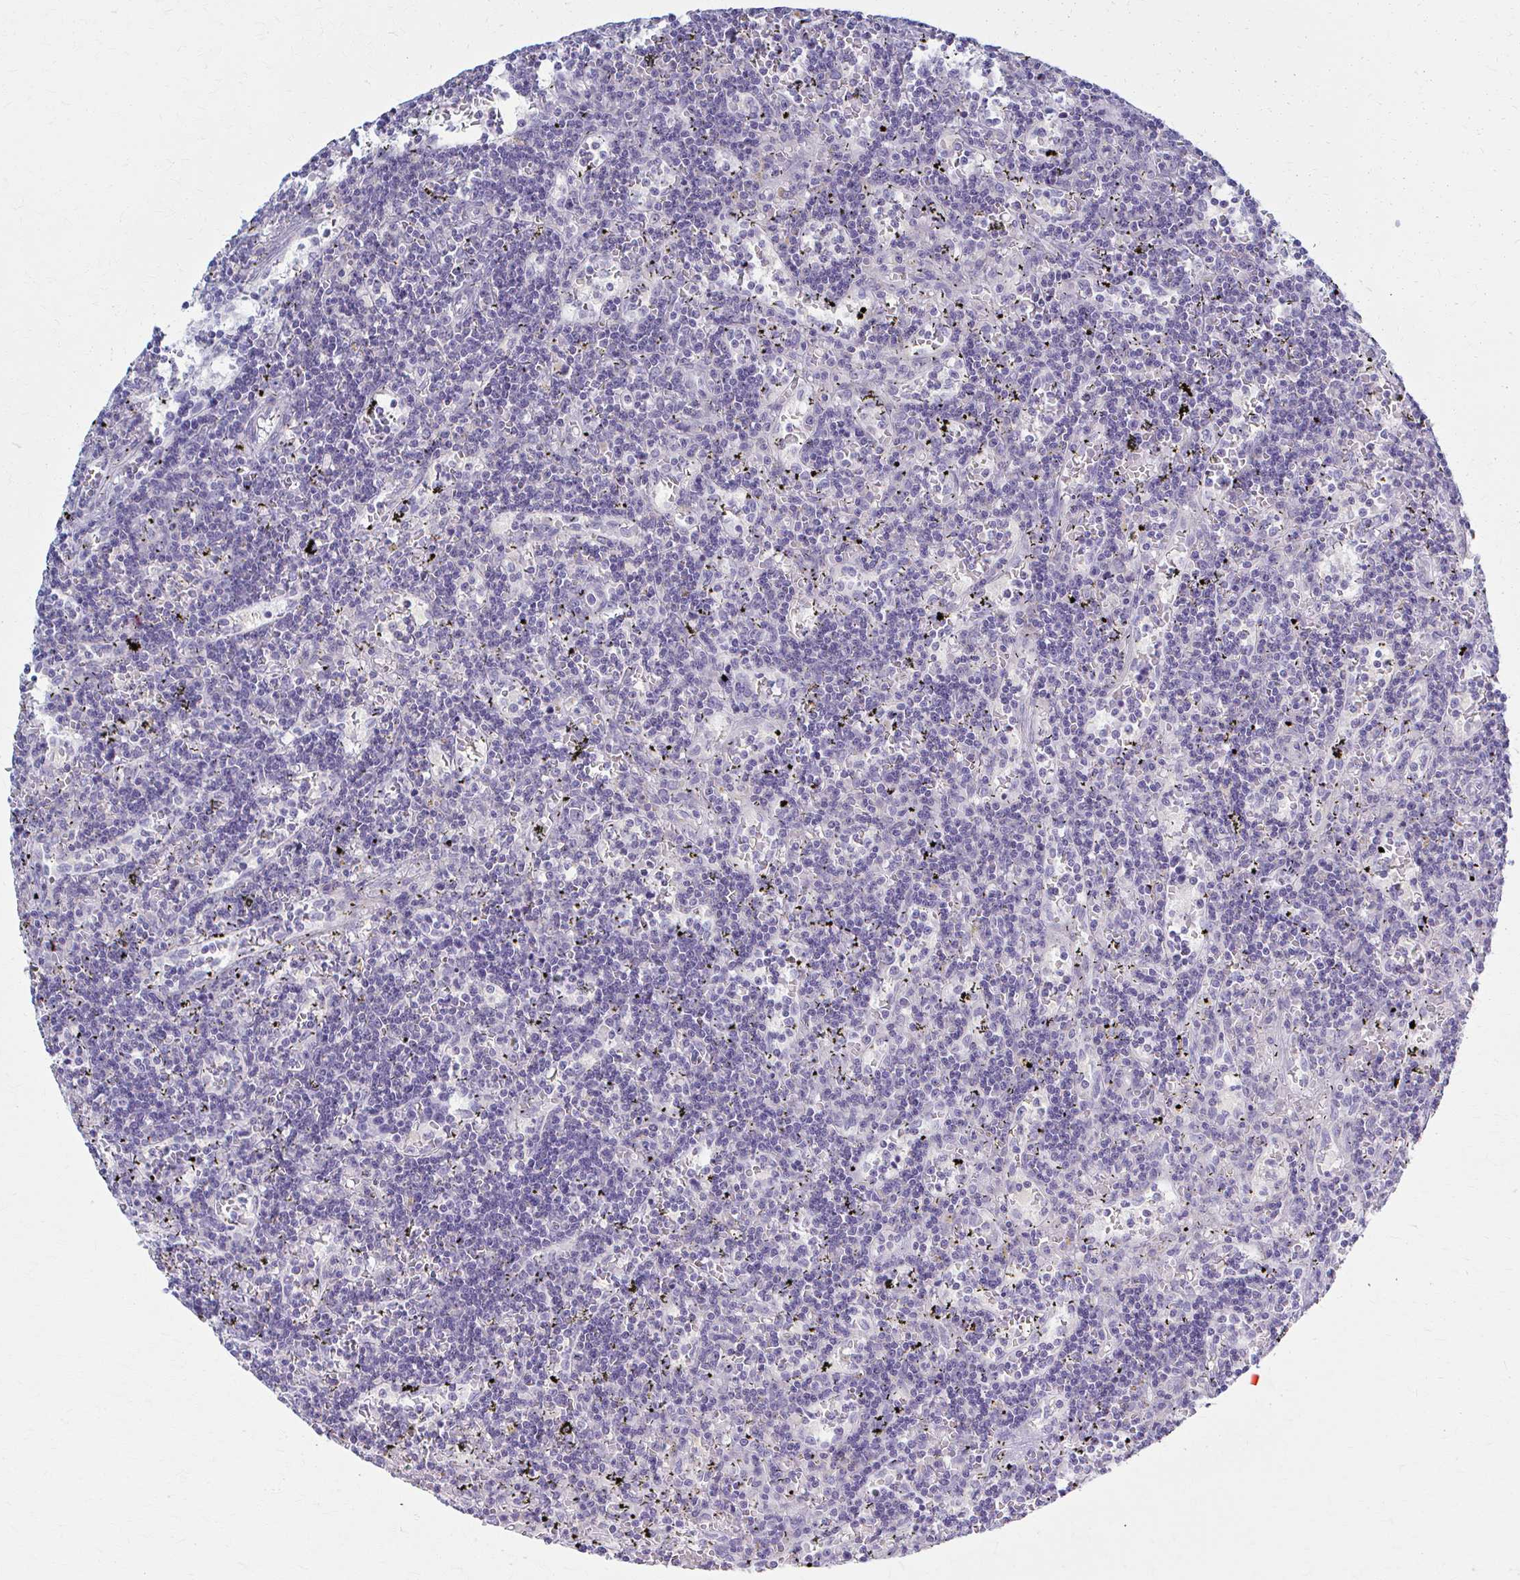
{"staining": {"intensity": "negative", "quantity": "none", "location": "none"}, "tissue": "lymphoma", "cell_type": "Tumor cells", "image_type": "cancer", "snomed": [{"axis": "morphology", "description": "Malignant lymphoma, non-Hodgkin's type, Low grade"}, {"axis": "topography", "description": "Spleen"}], "caption": "The immunohistochemistry (IHC) image has no significant expression in tumor cells of lymphoma tissue.", "gene": "PRKRA", "patient": {"sex": "male", "age": 60}}